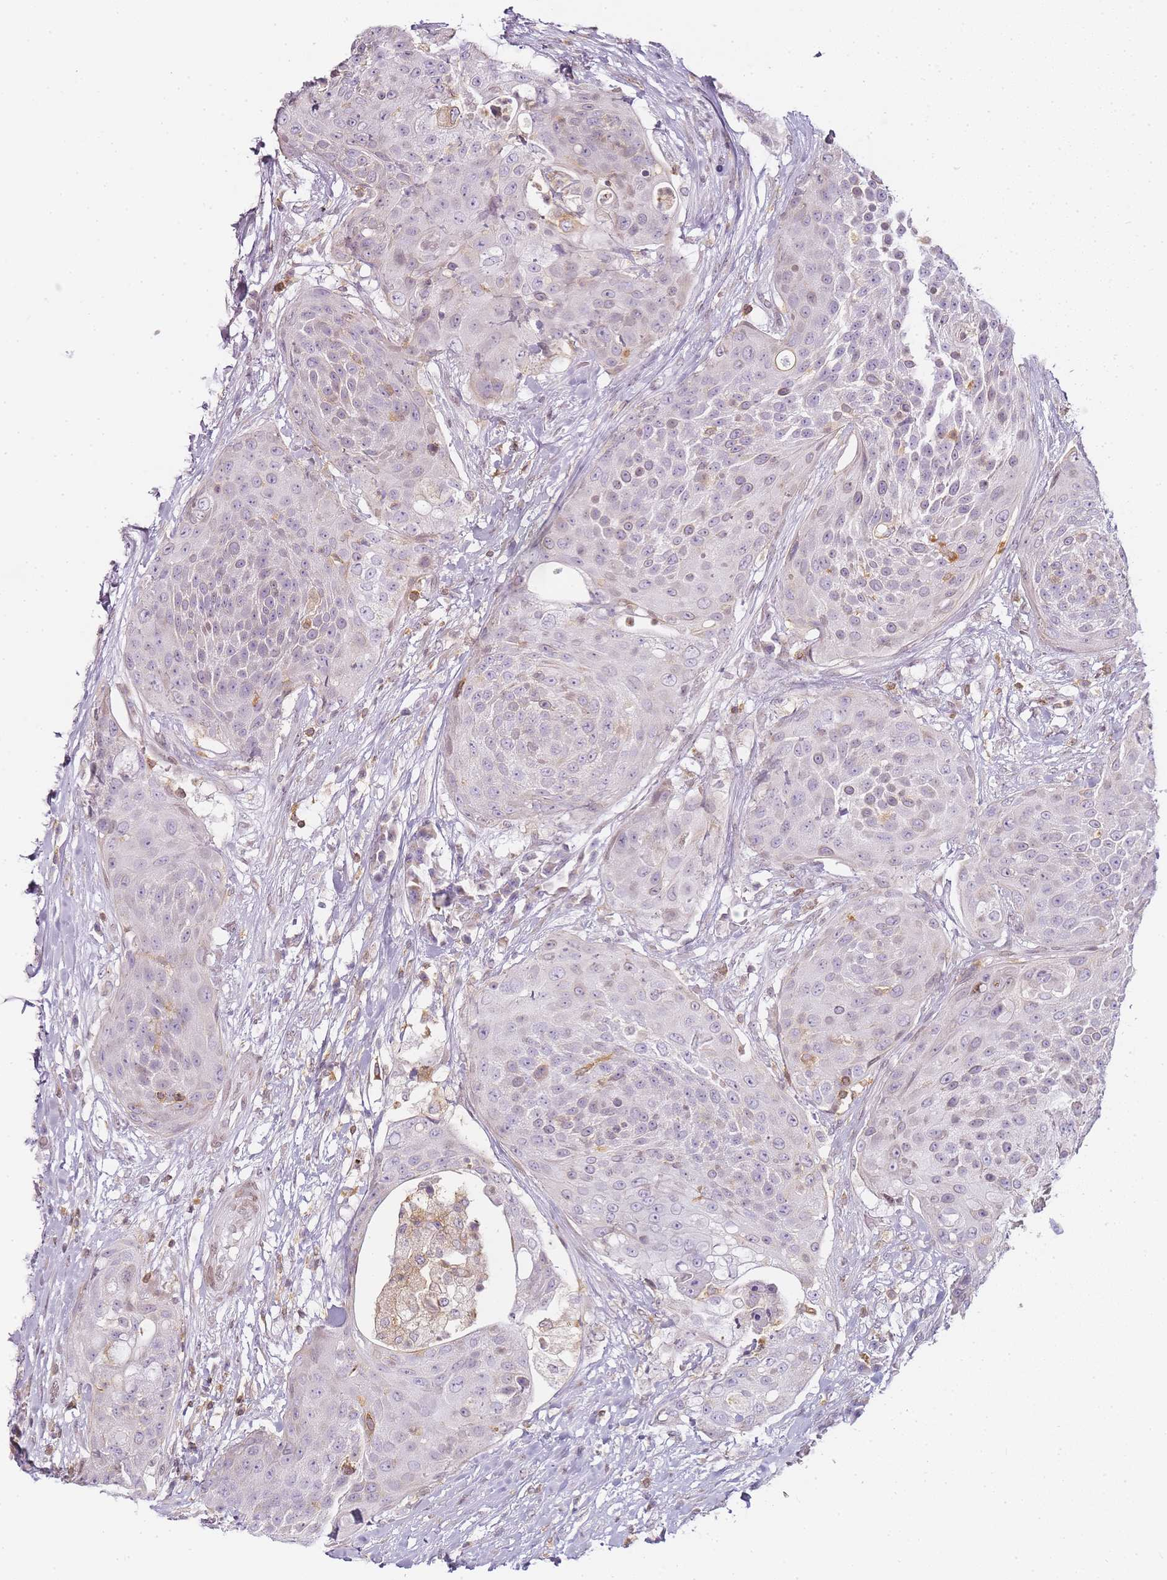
{"staining": {"intensity": "negative", "quantity": "none", "location": "none"}, "tissue": "urothelial cancer", "cell_type": "Tumor cells", "image_type": "cancer", "snomed": [{"axis": "morphology", "description": "Urothelial carcinoma, High grade"}, {"axis": "topography", "description": "Urinary bladder"}], "caption": "High power microscopy image of an immunohistochemistry (IHC) image of urothelial cancer, revealing no significant positivity in tumor cells.", "gene": "JAKMIP1", "patient": {"sex": "female", "age": 63}}